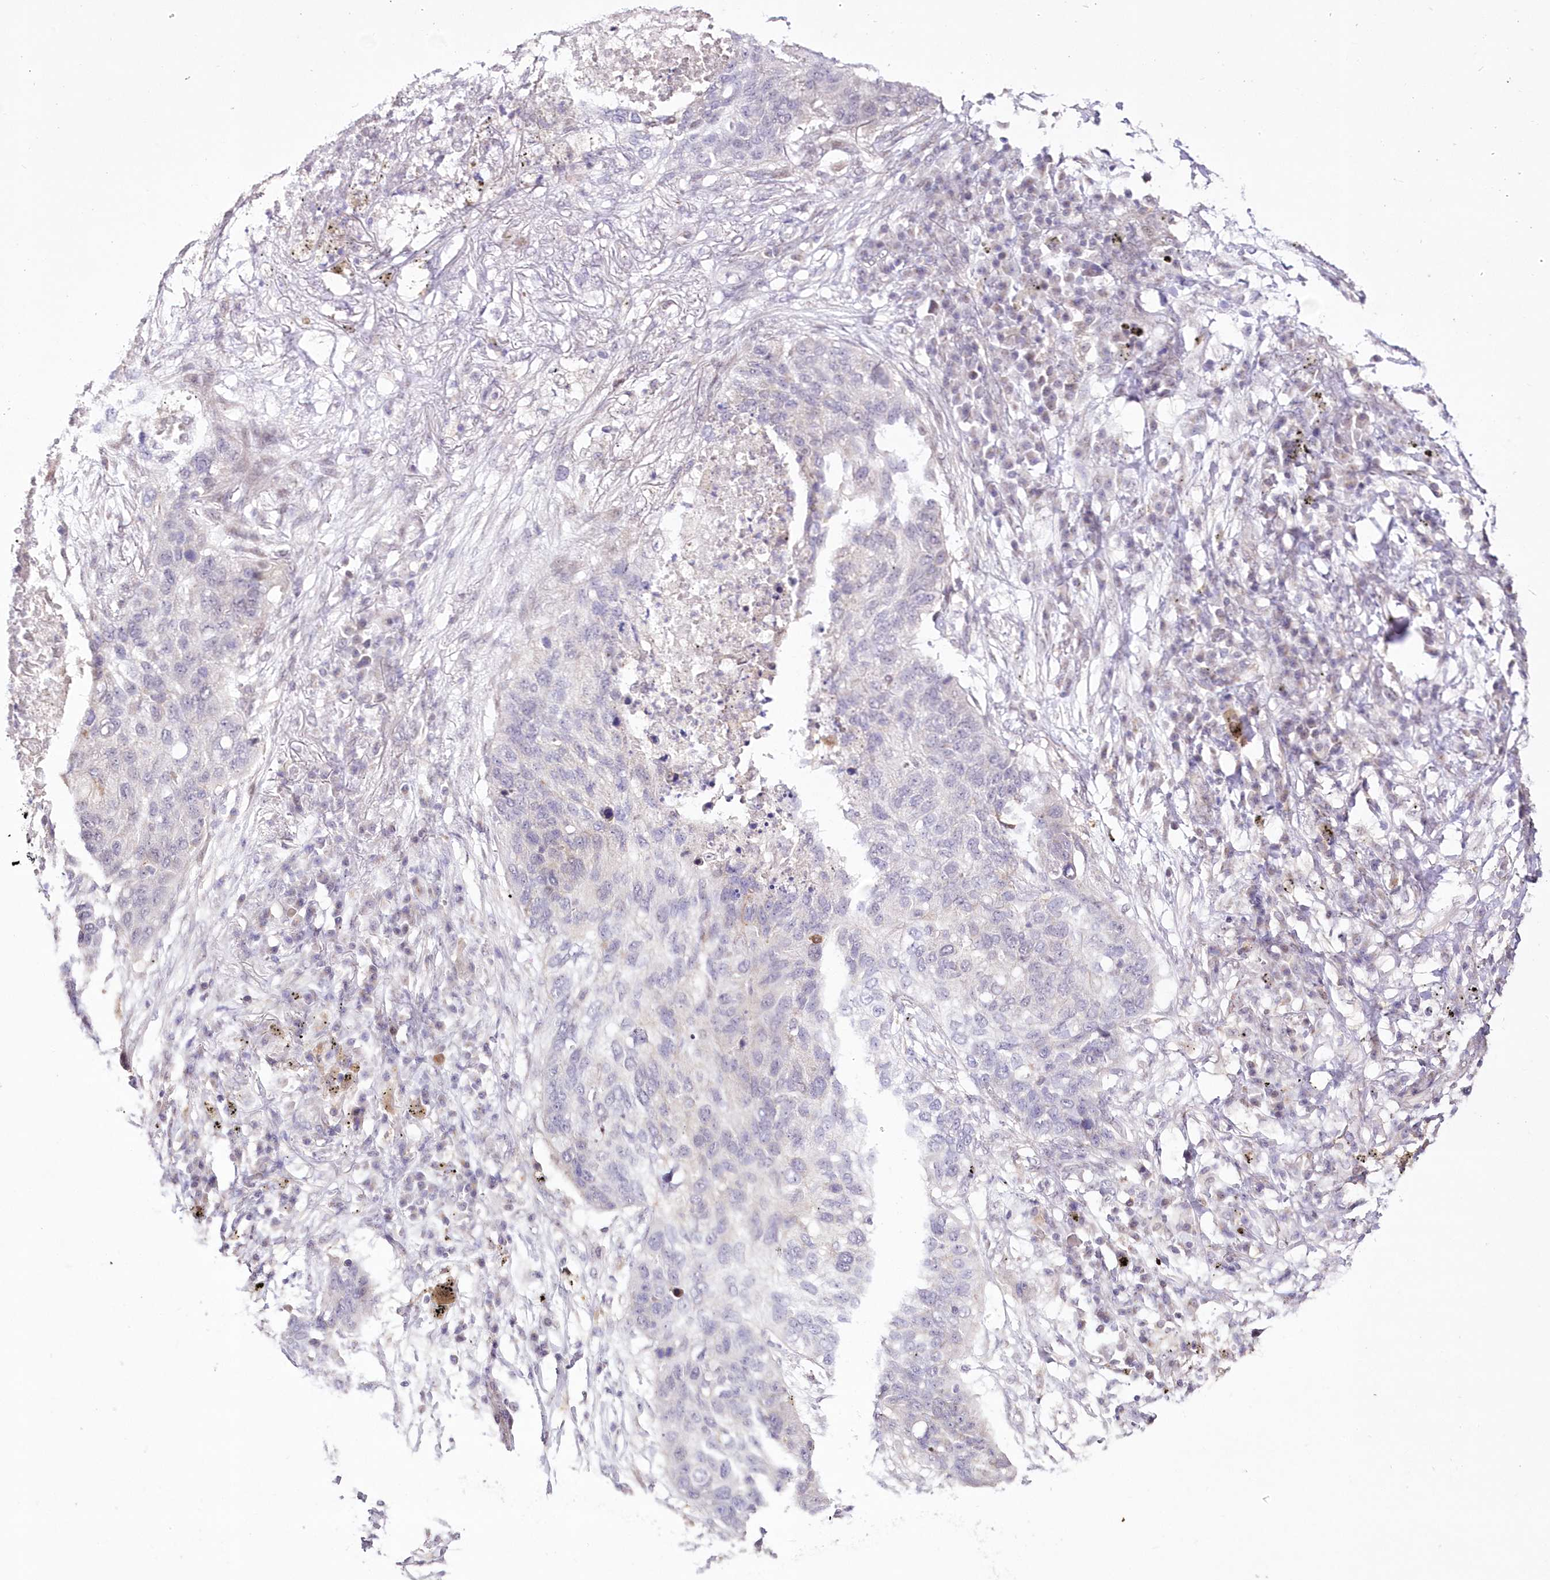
{"staining": {"intensity": "negative", "quantity": "none", "location": "none"}, "tissue": "lung cancer", "cell_type": "Tumor cells", "image_type": "cancer", "snomed": [{"axis": "morphology", "description": "Squamous cell carcinoma, NOS"}, {"axis": "topography", "description": "Lung"}], "caption": "High magnification brightfield microscopy of lung cancer stained with DAB (3,3'-diaminobenzidine) (brown) and counterstained with hematoxylin (blue): tumor cells show no significant positivity.", "gene": "FAM241B", "patient": {"sex": "female", "age": 63}}